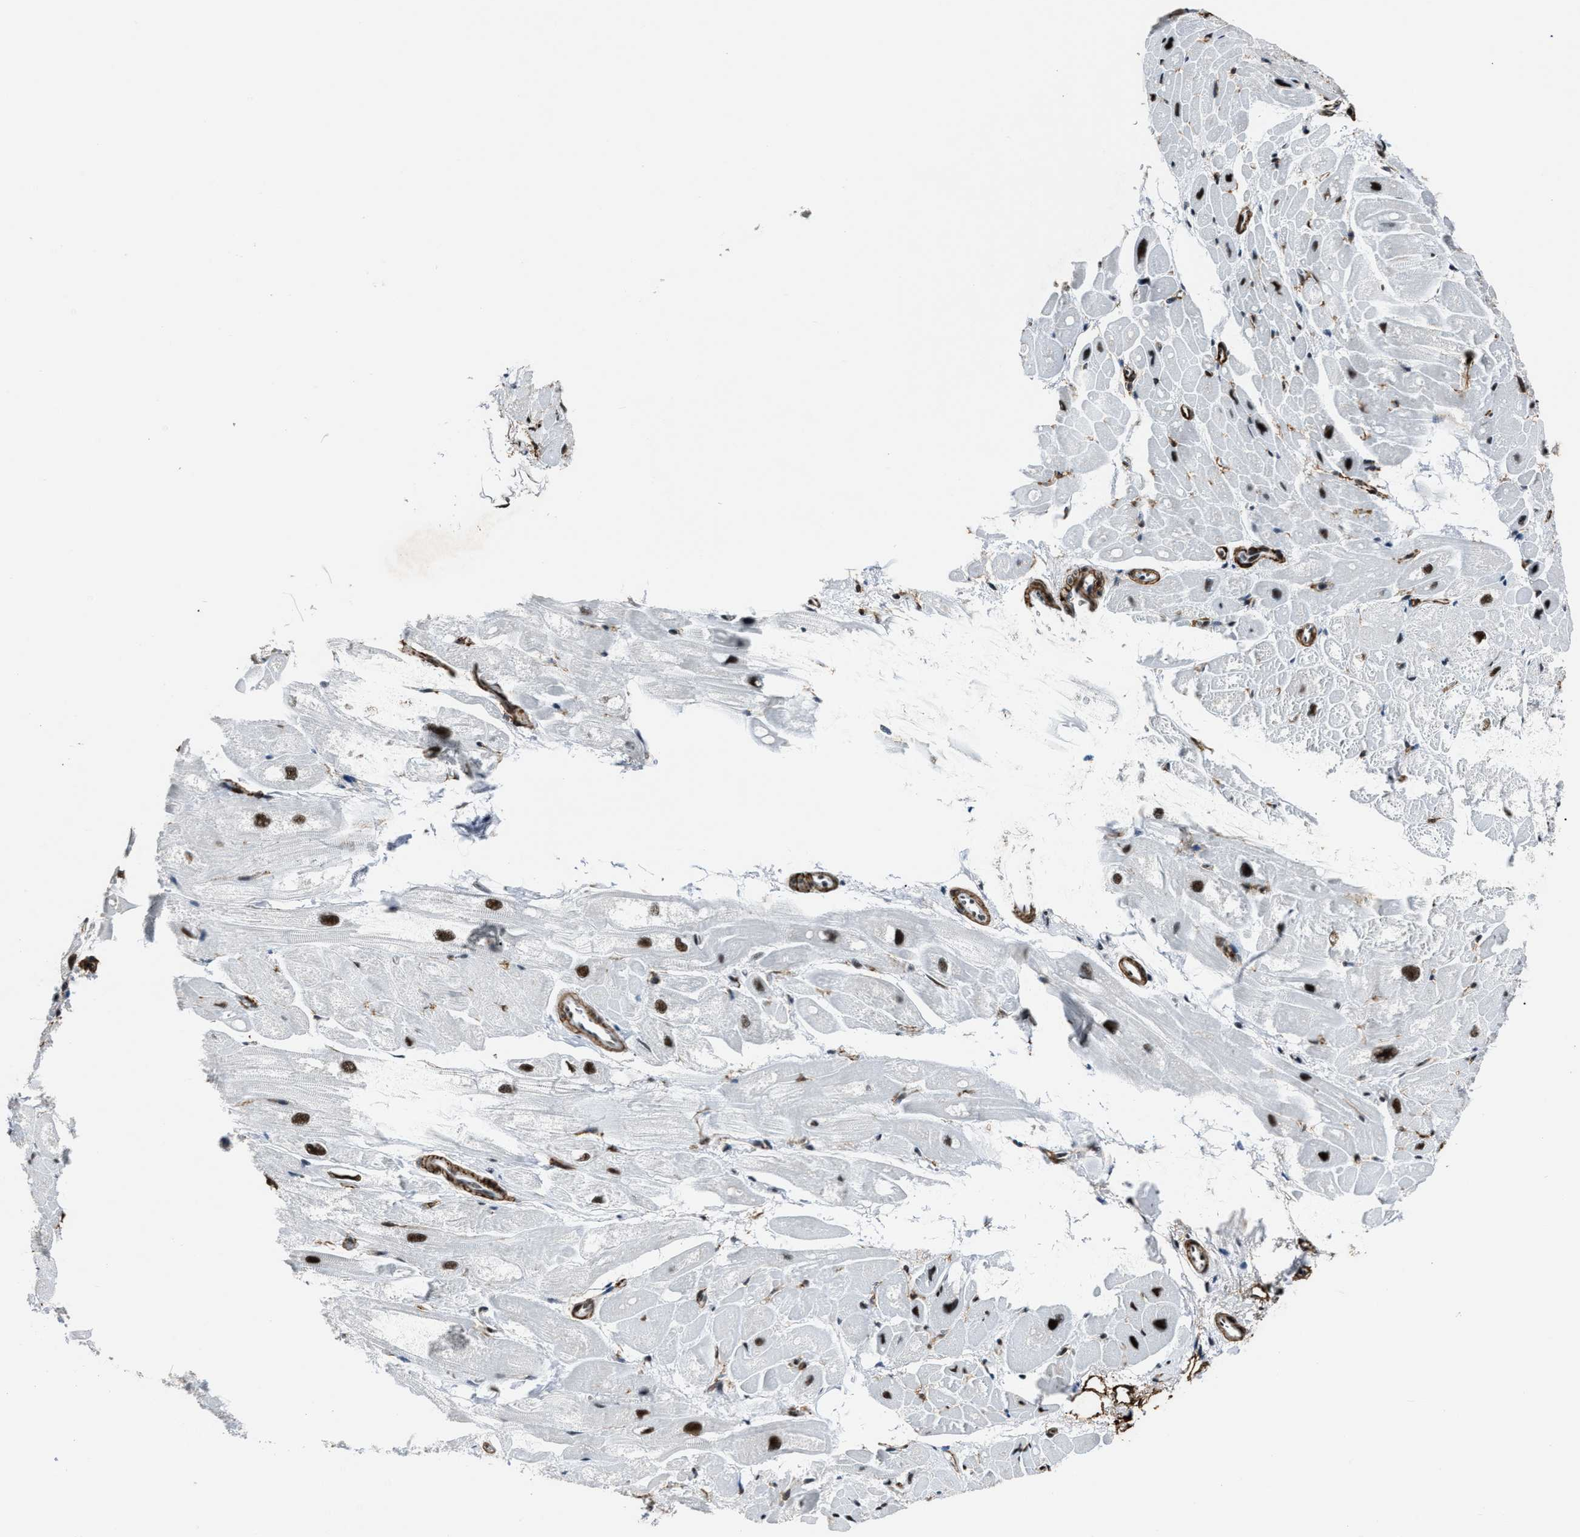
{"staining": {"intensity": "strong", "quantity": "<25%", "location": "nuclear"}, "tissue": "heart muscle", "cell_type": "Cardiomyocytes", "image_type": "normal", "snomed": [{"axis": "morphology", "description": "Normal tissue, NOS"}, {"axis": "topography", "description": "Heart"}], "caption": "Cardiomyocytes reveal medium levels of strong nuclear positivity in approximately <25% of cells in unremarkable heart muscle.", "gene": "DDX5", "patient": {"sex": "male", "age": 49}}